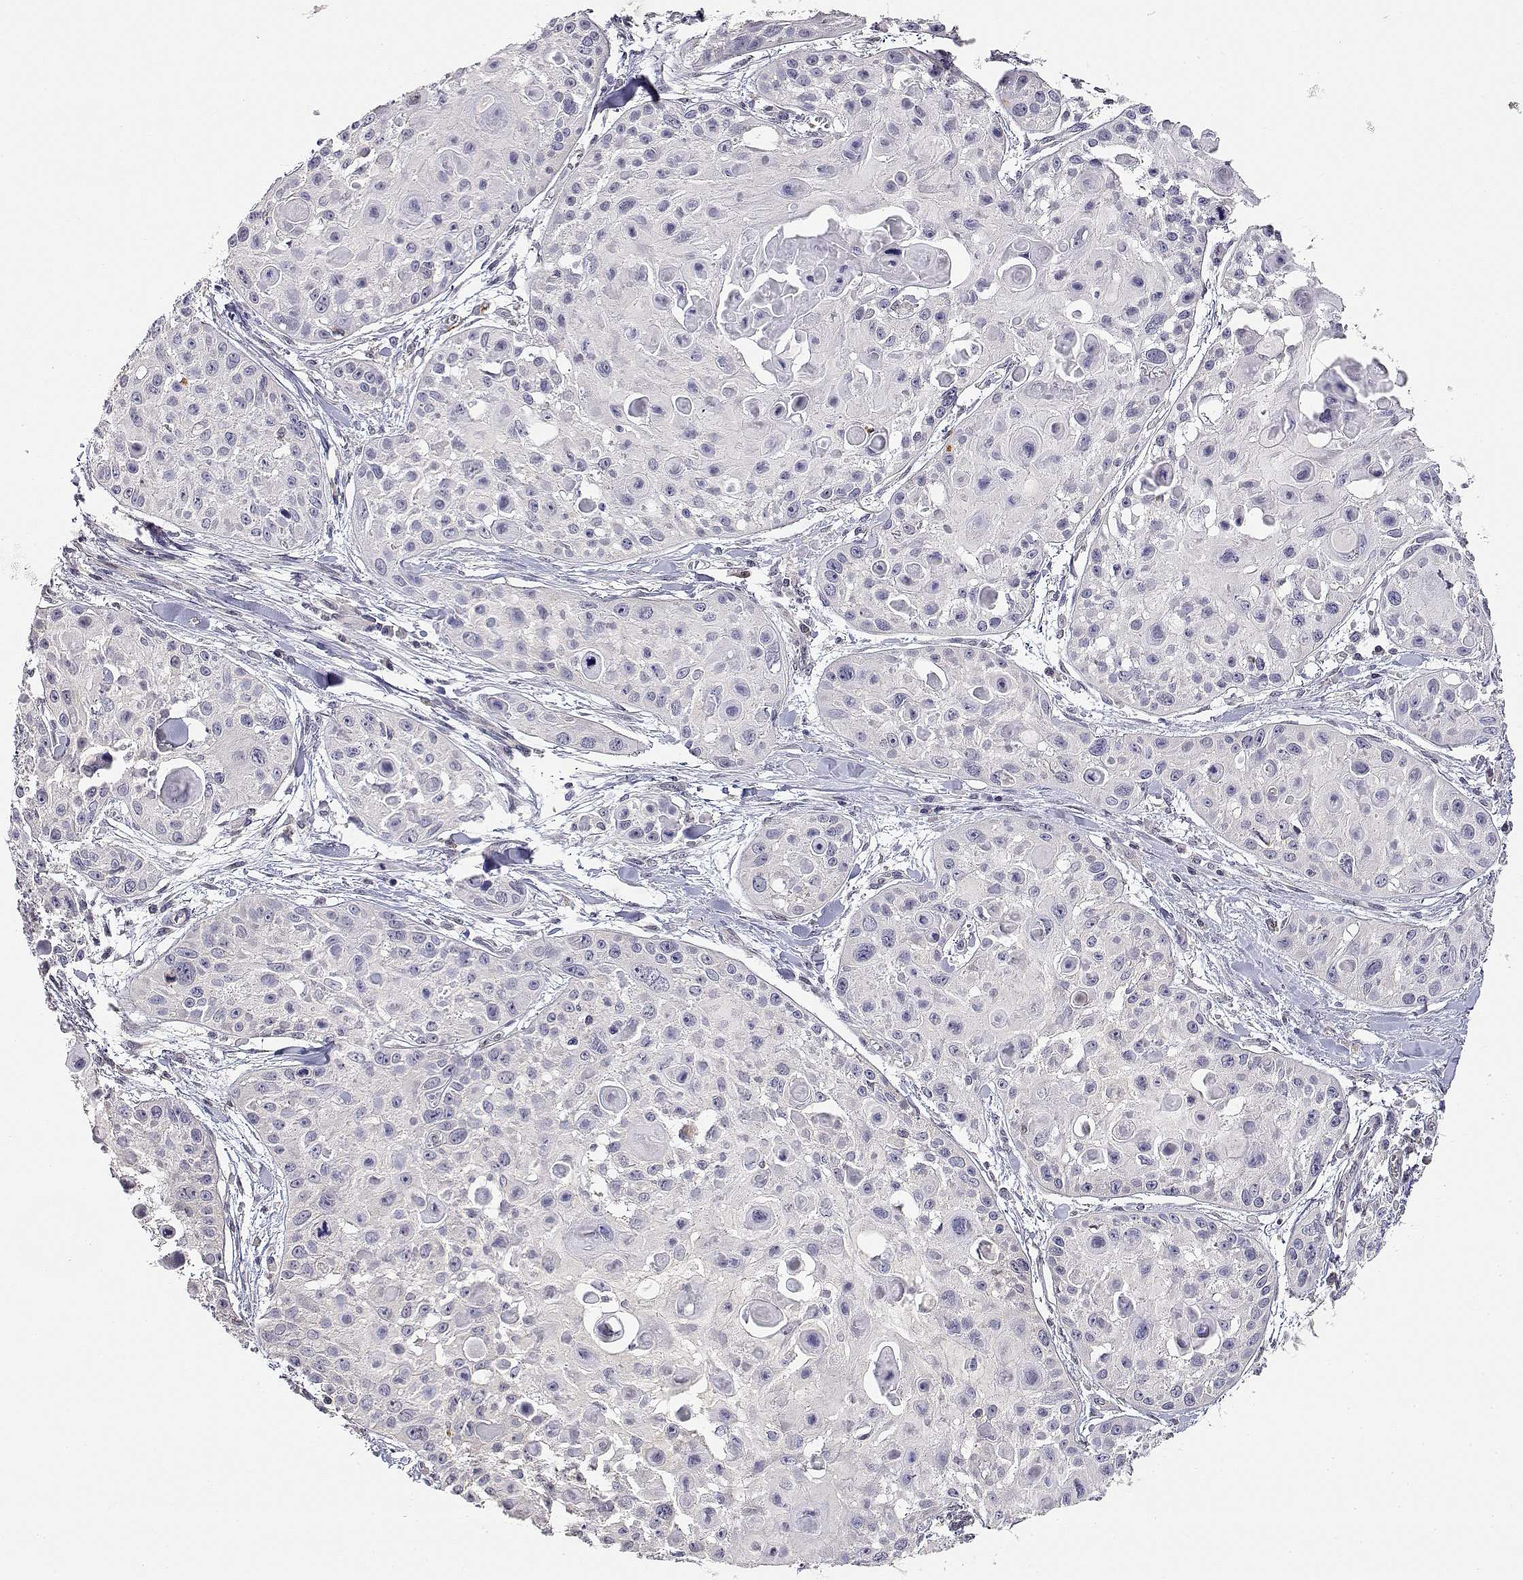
{"staining": {"intensity": "negative", "quantity": "none", "location": "none"}, "tissue": "skin cancer", "cell_type": "Tumor cells", "image_type": "cancer", "snomed": [{"axis": "morphology", "description": "Squamous cell carcinoma, NOS"}, {"axis": "topography", "description": "Skin"}, {"axis": "topography", "description": "Anal"}], "caption": "This is an immunohistochemistry image of skin cancer. There is no positivity in tumor cells.", "gene": "ADA", "patient": {"sex": "female", "age": 75}}